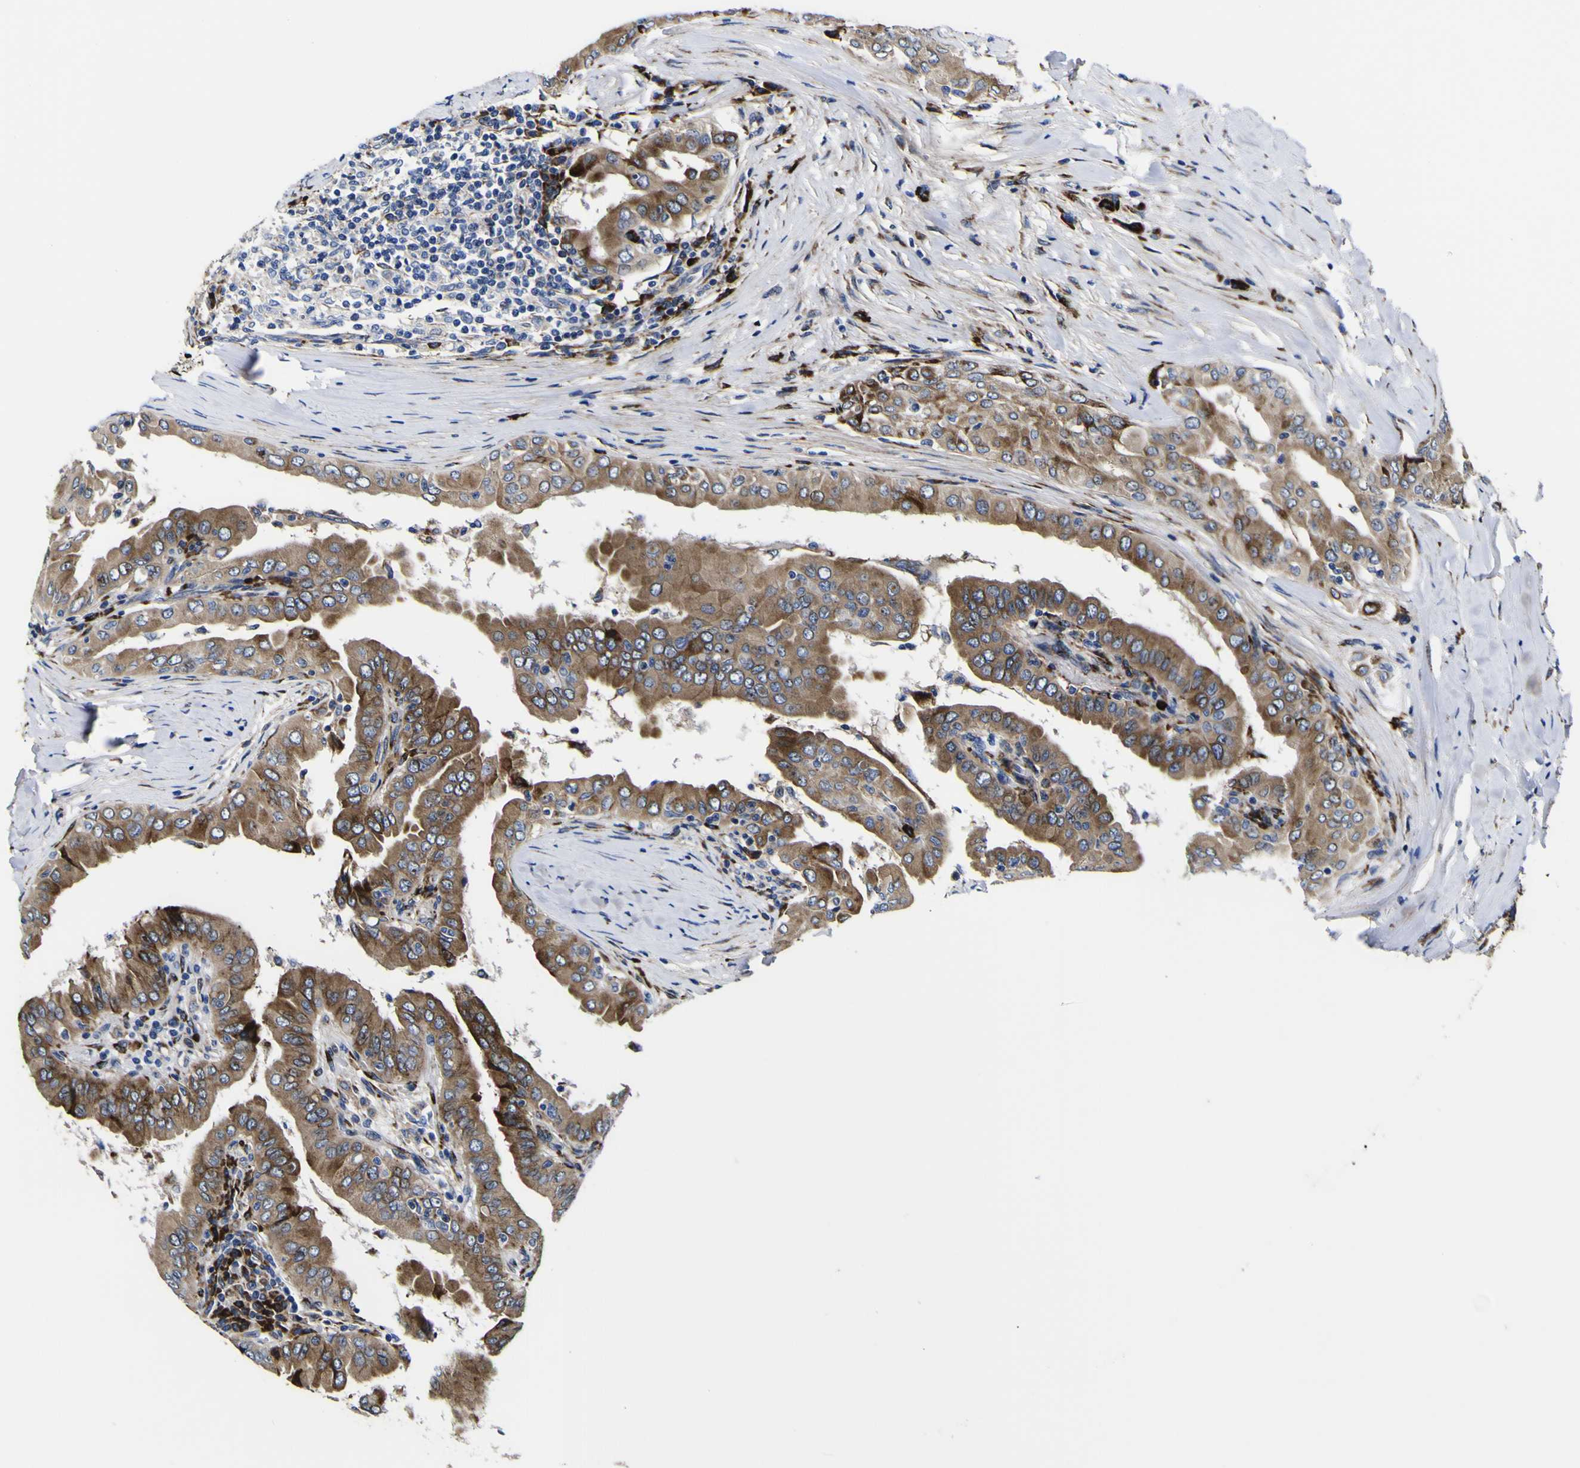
{"staining": {"intensity": "moderate", "quantity": ">75%", "location": "cytoplasmic/membranous"}, "tissue": "thyroid cancer", "cell_type": "Tumor cells", "image_type": "cancer", "snomed": [{"axis": "morphology", "description": "Papillary adenocarcinoma, NOS"}, {"axis": "topography", "description": "Thyroid gland"}], "caption": "Thyroid cancer stained with immunohistochemistry reveals moderate cytoplasmic/membranous expression in about >75% of tumor cells. (DAB (3,3'-diaminobenzidine) = brown stain, brightfield microscopy at high magnification).", "gene": "SCD", "patient": {"sex": "male", "age": 33}}